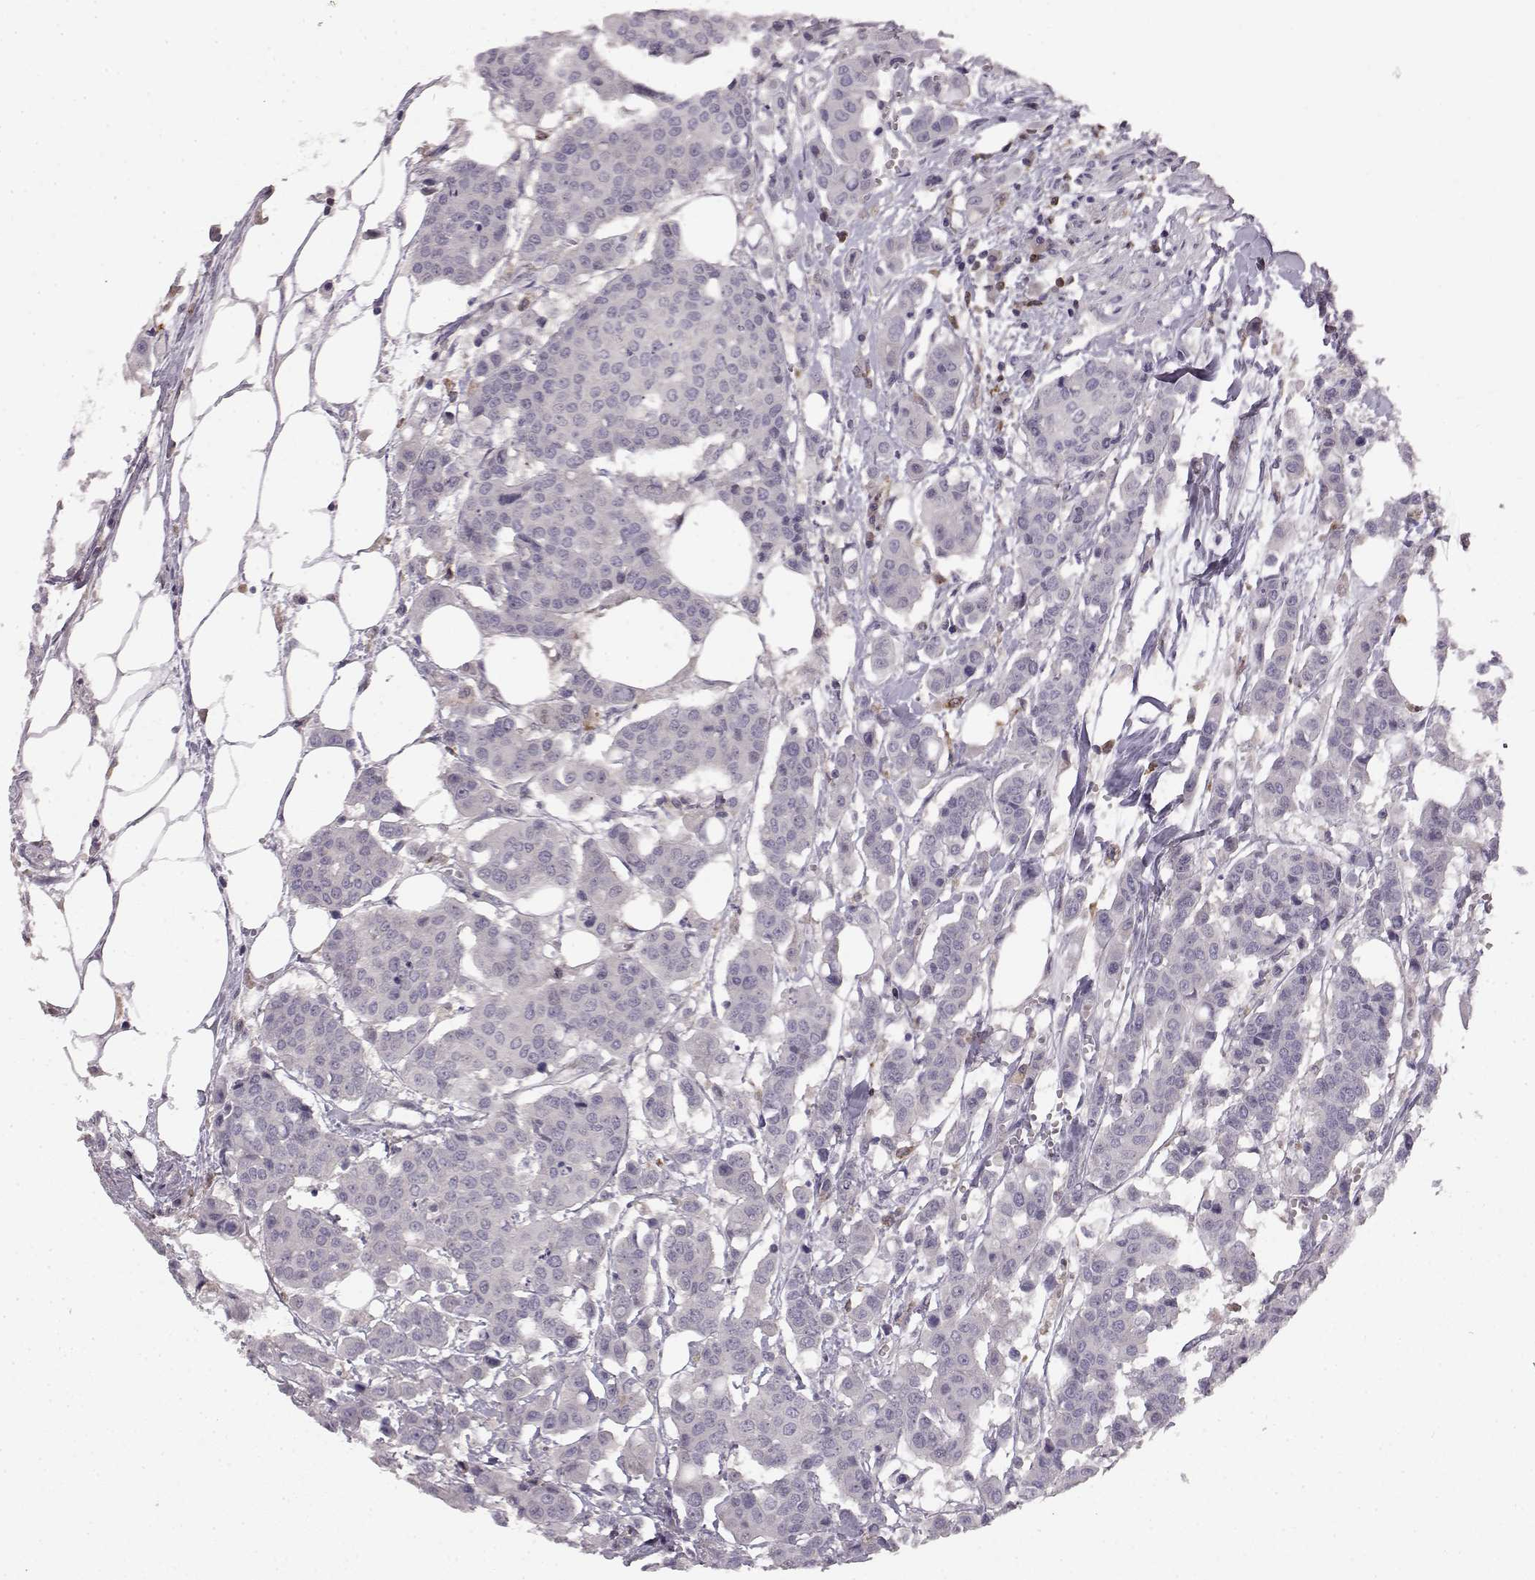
{"staining": {"intensity": "negative", "quantity": "none", "location": "none"}, "tissue": "carcinoid", "cell_type": "Tumor cells", "image_type": "cancer", "snomed": [{"axis": "morphology", "description": "Carcinoid, malignant, NOS"}, {"axis": "topography", "description": "Colon"}], "caption": "IHC micrograph of human malignant carcinoid stained for a protein (brown), which reveals no positivity in tumor cells.", "gene": "SPAG17", "patient": {"sex": "male", "age": 81}}